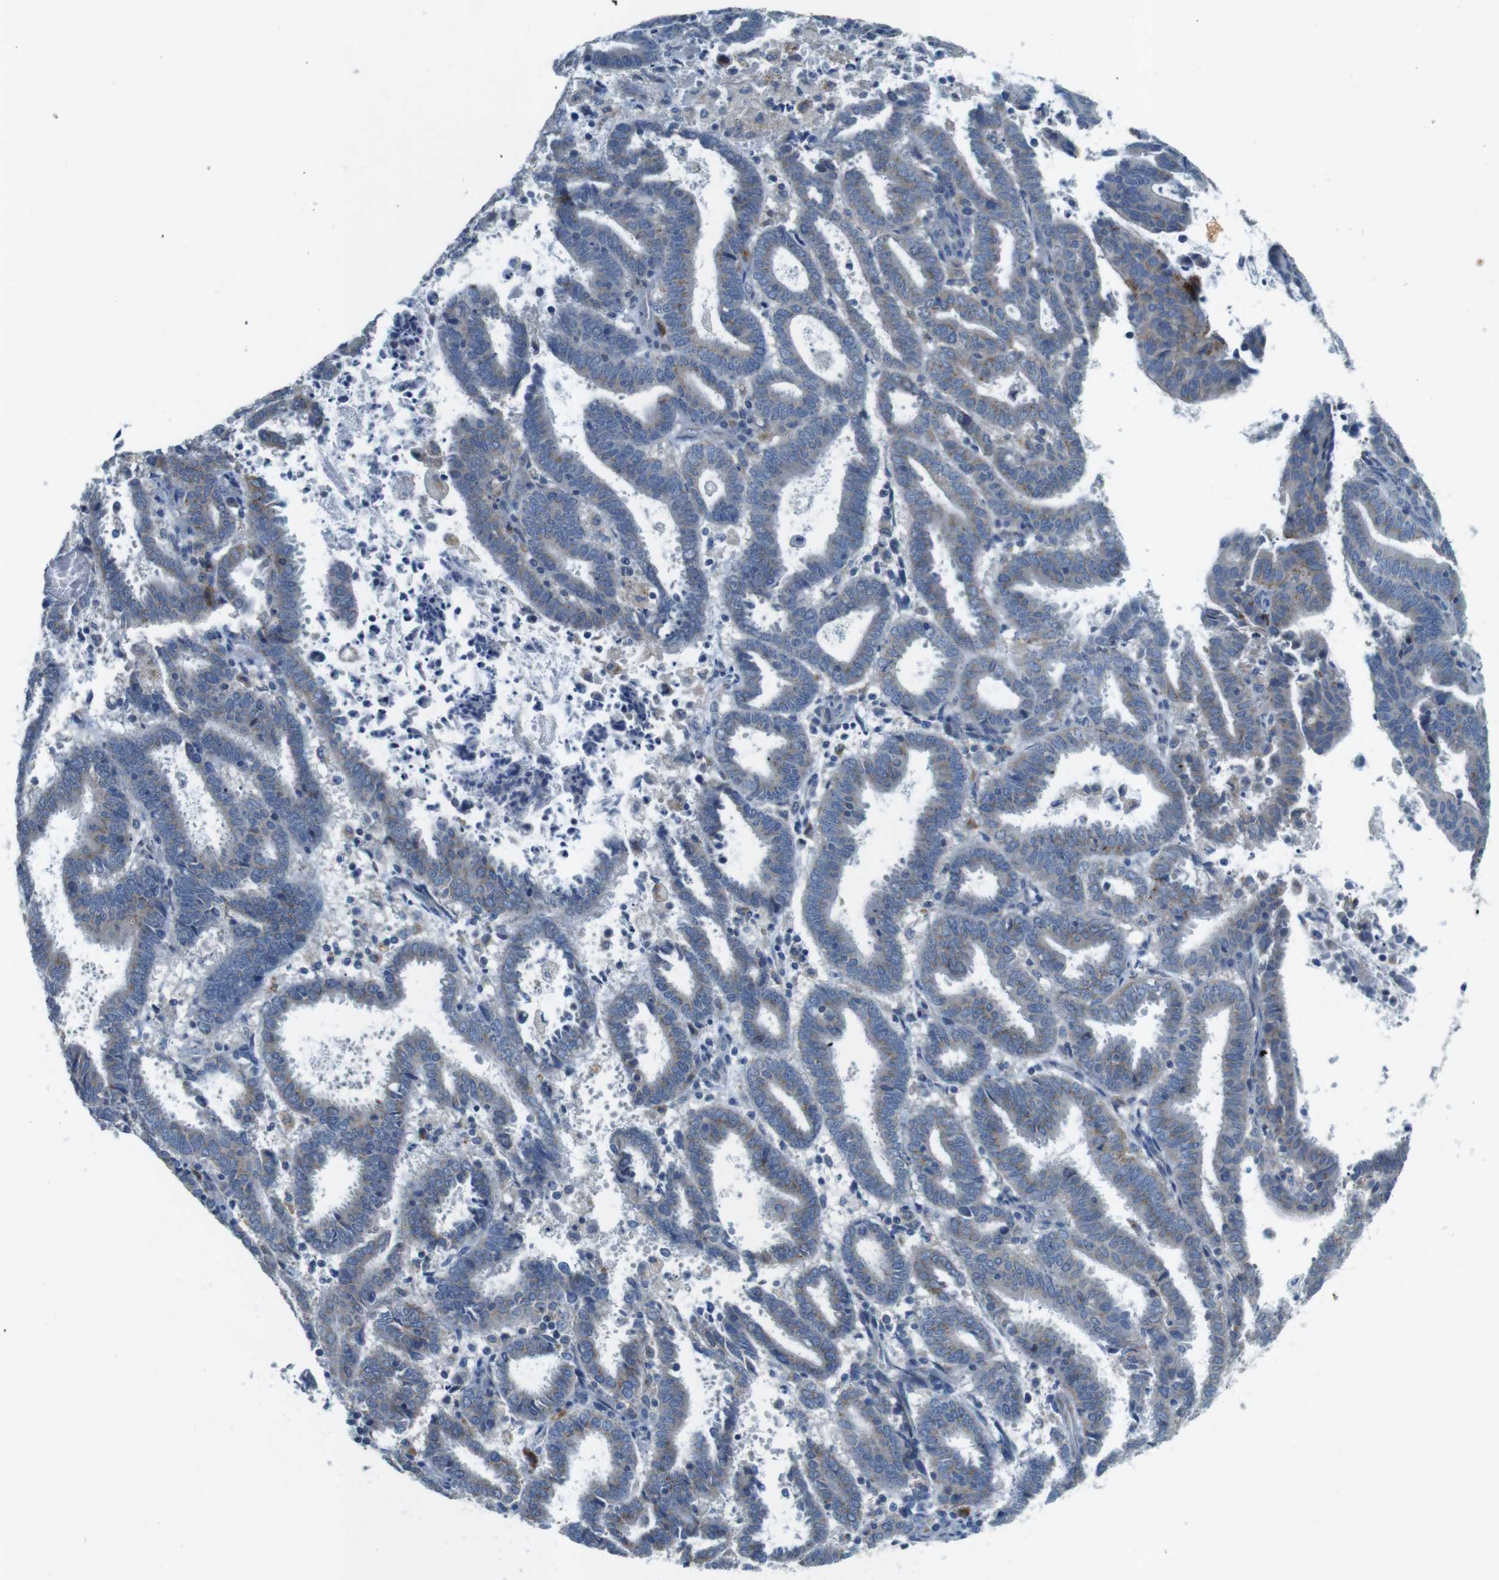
{"staining": {"intensity": "moderate", "quantity": "<25%", "location": "cytoplasmic/membranous"}, "tissue": "endometrial cancer", "cell_type": "Tumor cells", "image_type": "cancer", "snomed": [{"axis": "morphology", "description": "Adenocarcinoma, NOS"}, {"axis": "topography", "description": "Uterus"}], "caption": "High-power microscopy captured an immunohistochemistry micrograph of endometrial adenocarcinoma, revealing moderate cytoplasmic/membranous staining in approximately <25% of tumor cells. (brown staining indicates protein expression, while blue staining denotes nuclei).", "gene": "TYW1", "patient": {"sex": "female", "age": 83}}